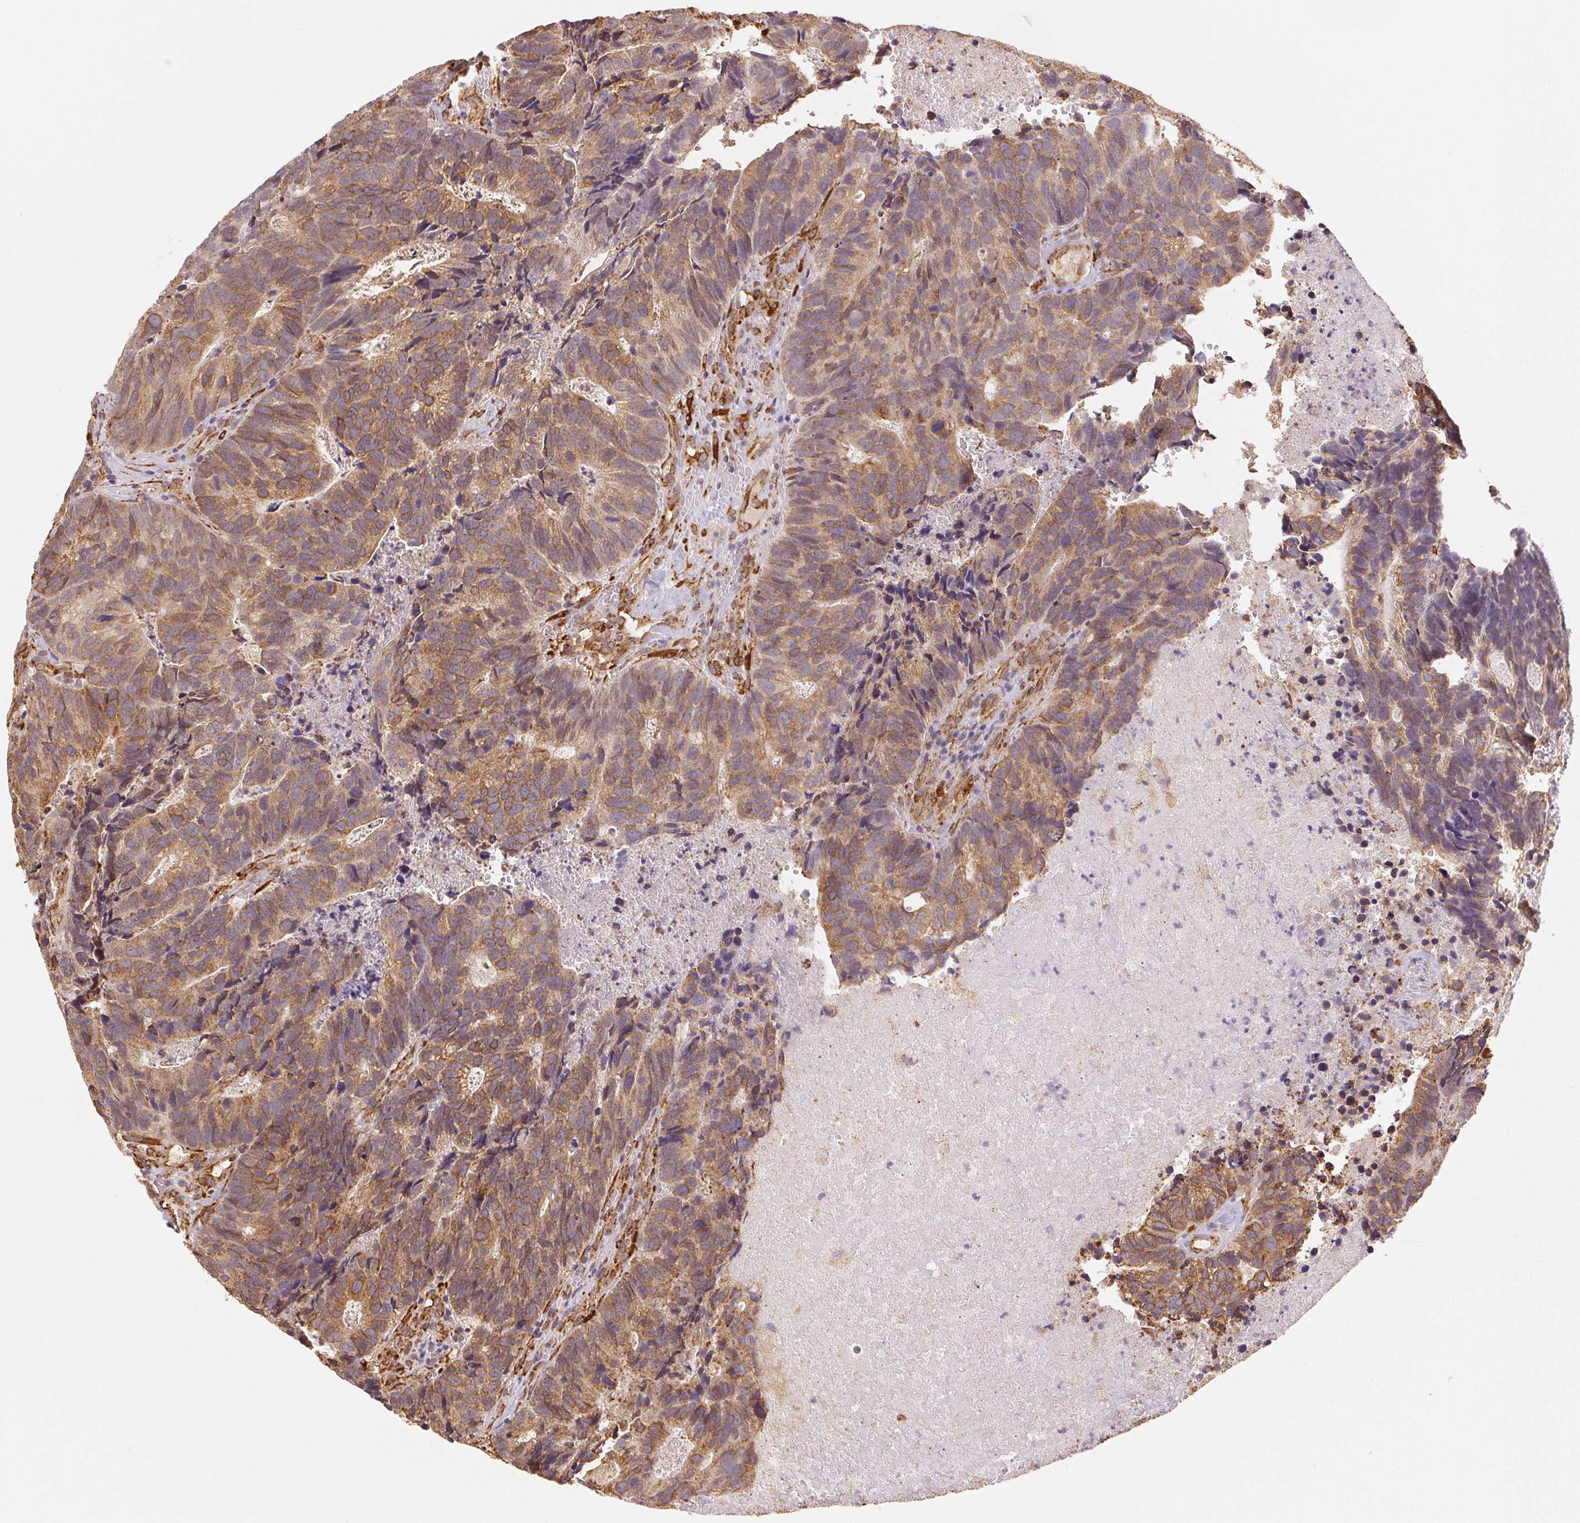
{"staining": {"intensity": "moderate", "quantity": ">75%", "location": "cytoplasmic/membranous"}, "tissue": "head and neck cancer", "cell_type": "Tumor cells", "image_type": "cancer", "snomed": [{"axis": "morphology", "description": "Adenocarcinoma, NOS"}, {"axis": "topography", "description": "Head-Neck"}], "caption": "DAB (3,3'-diaminobenzidine) immunohistochemical staining of head and neck cancer (adenocarcinoma) reveals moderate cytoplasmic/membranous protein expression in about >75% of tumor cells. (Stains: DAB (3,3'-diaminobenzidine) in brown, nuclei in blue, Microscopy: brightfield microscopy at high magnification).", "gene": "RCN3", "patient": {"sex": "male", "age": 62}}